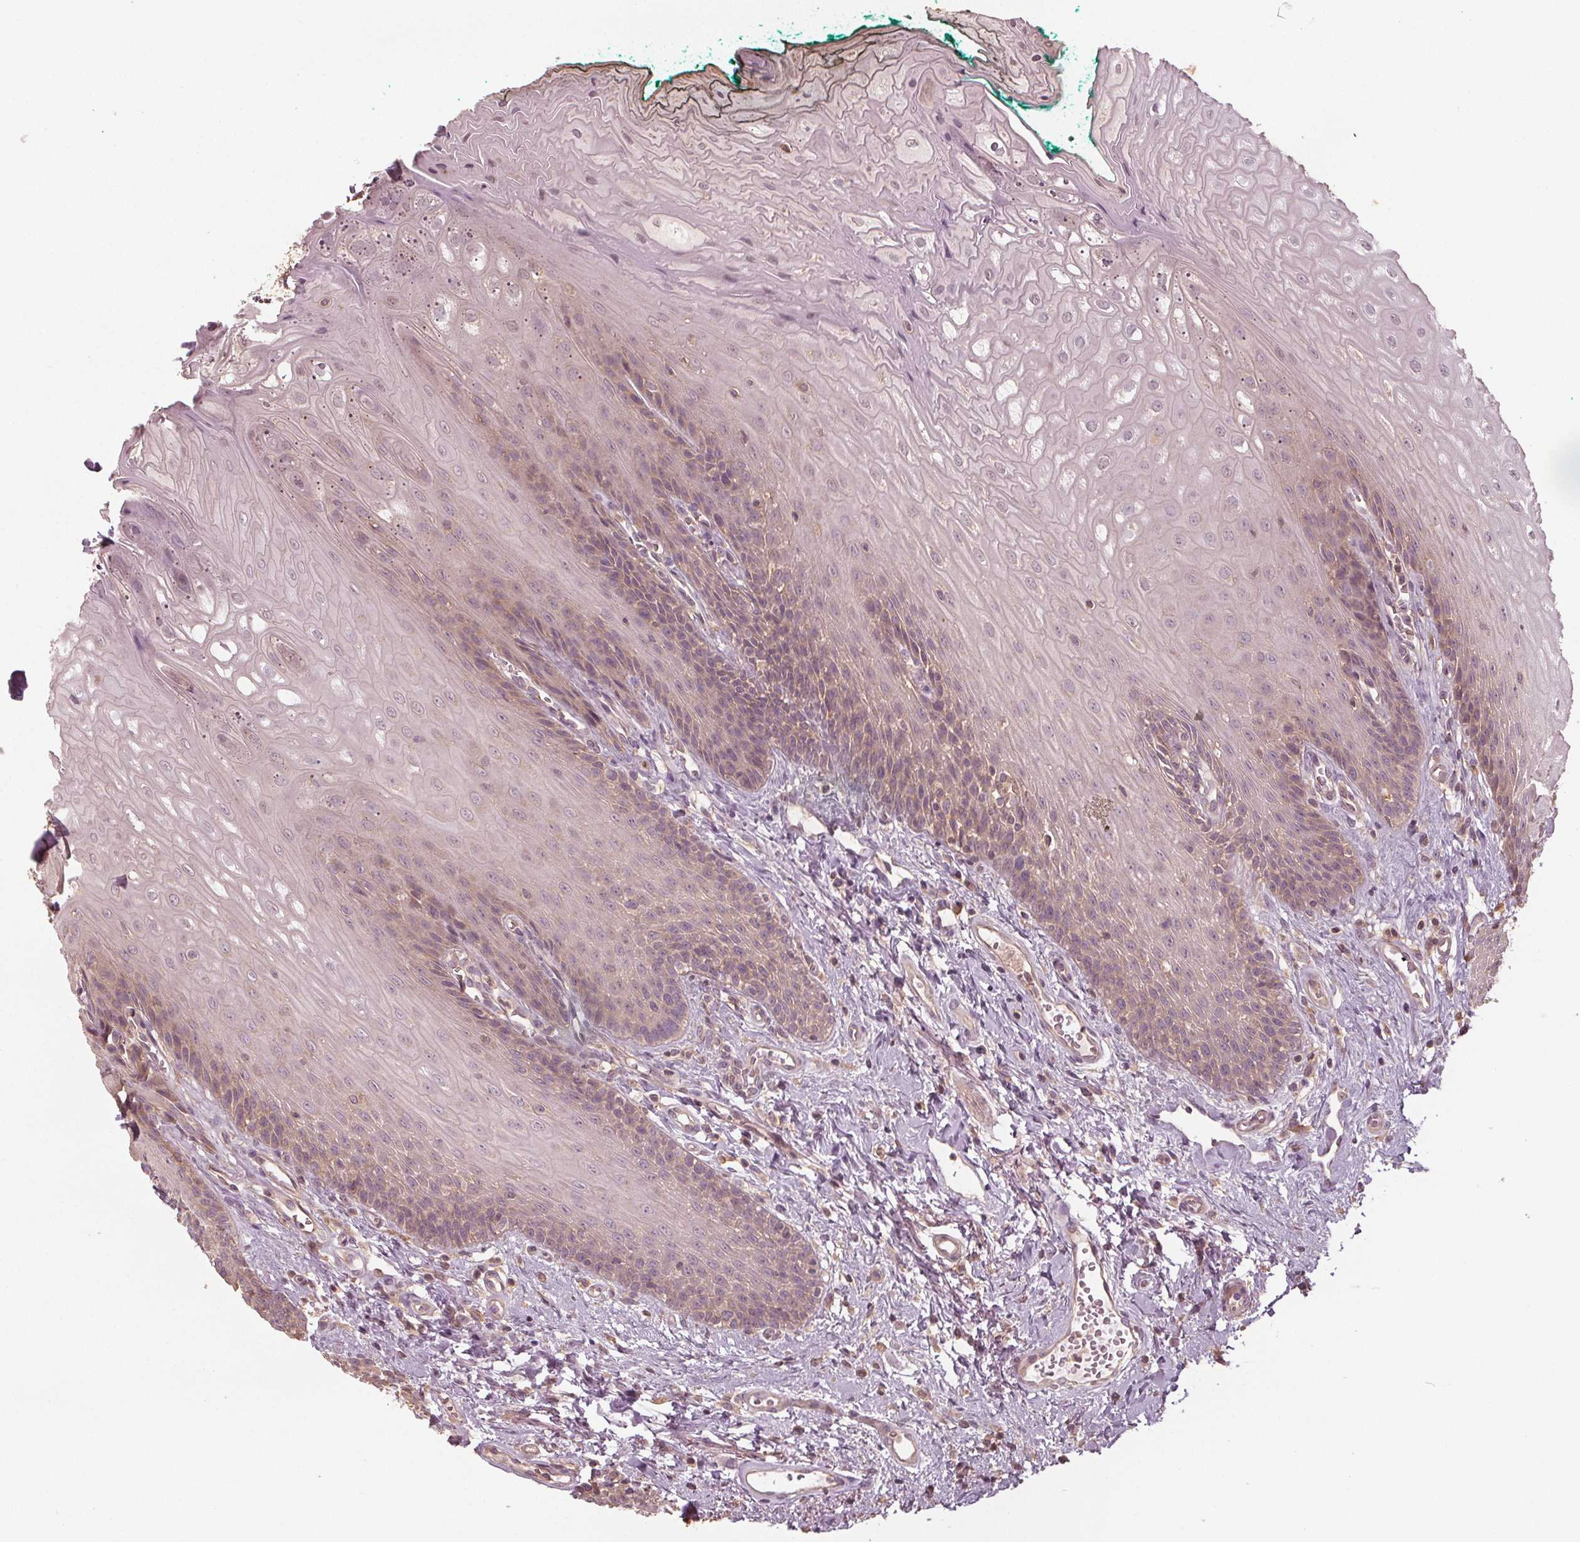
{"staining": {"intensity": "weak", "quantity": "<25%", "location": "cytoplasmic/membranous"}, "tissue": "oral mucosa", "cell_type": "Squamous epithelial cells", "image_type": "normal", "snomed": [{"axis": "morphology", "description": "Normal tissue, NOS"}, {"axis": "topography", "description": "Oral tissue"}], "caption": "Squamous epithelial cells show no significant protein staining in normal oral mucosa. The staining is performed using DAB (3,3'-diaminobenzidine) brown chromogen with nuclei counter-stained in using hematoxylin.", "gene": "GNB2", "patient": {"sex": "female", "age": 68}}